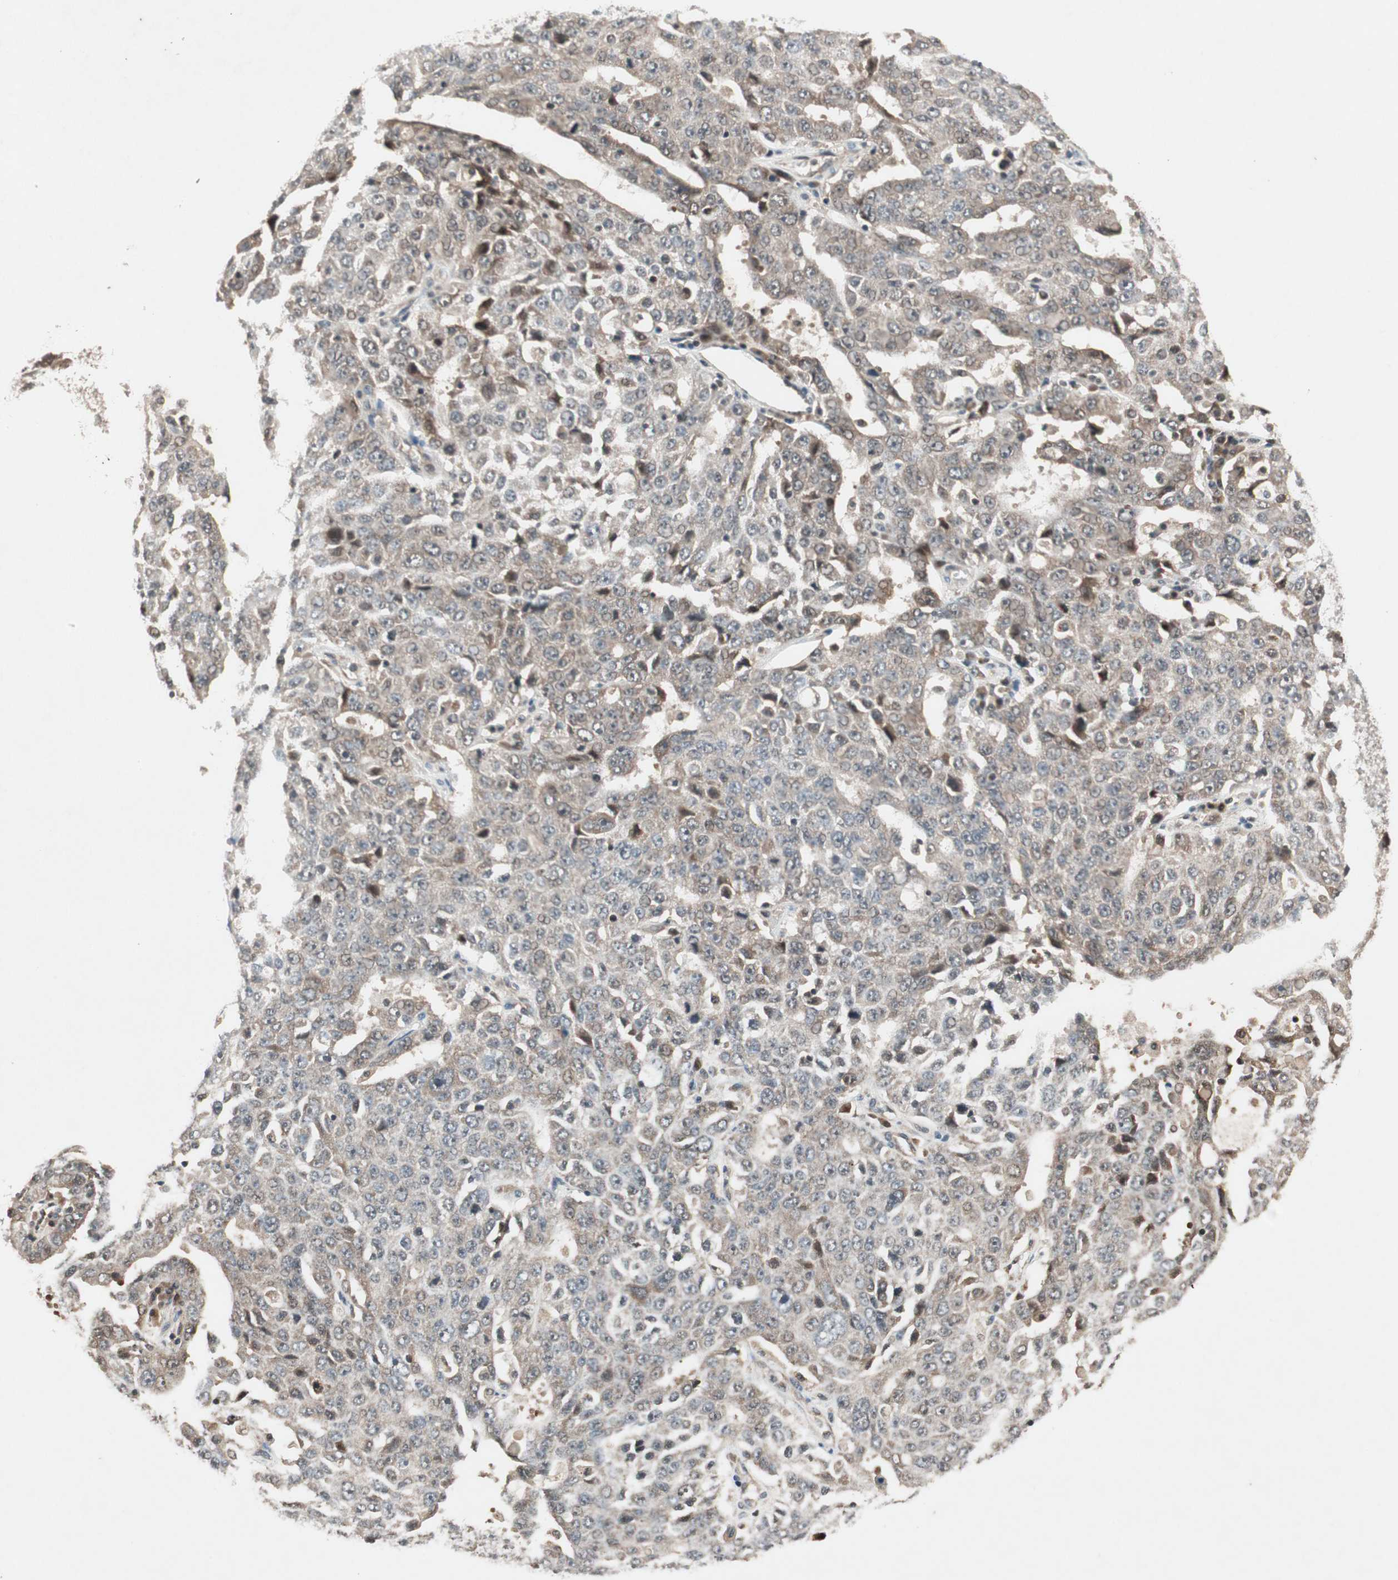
{"staining": {"intensity": "weak", "quantity": "<25%", "location": "cytoplasmic/membranous,nuclear"}, "tissue": "ovarian cancer", "cell_type": "Tumor cells", "image_type": "cancer", "snomed": [{"axis": "morphology", "description": "Carcinoma, endometroid"}, {"axis": "topography", "description": "Ovary"}], "caption": "This is an immunohistochemistry (IHC) histopathology image of human ovarian cancer. There is no expression in tumor cells.", "gene": "IRS1", "patient": {"sex": "female", "age": 62}}